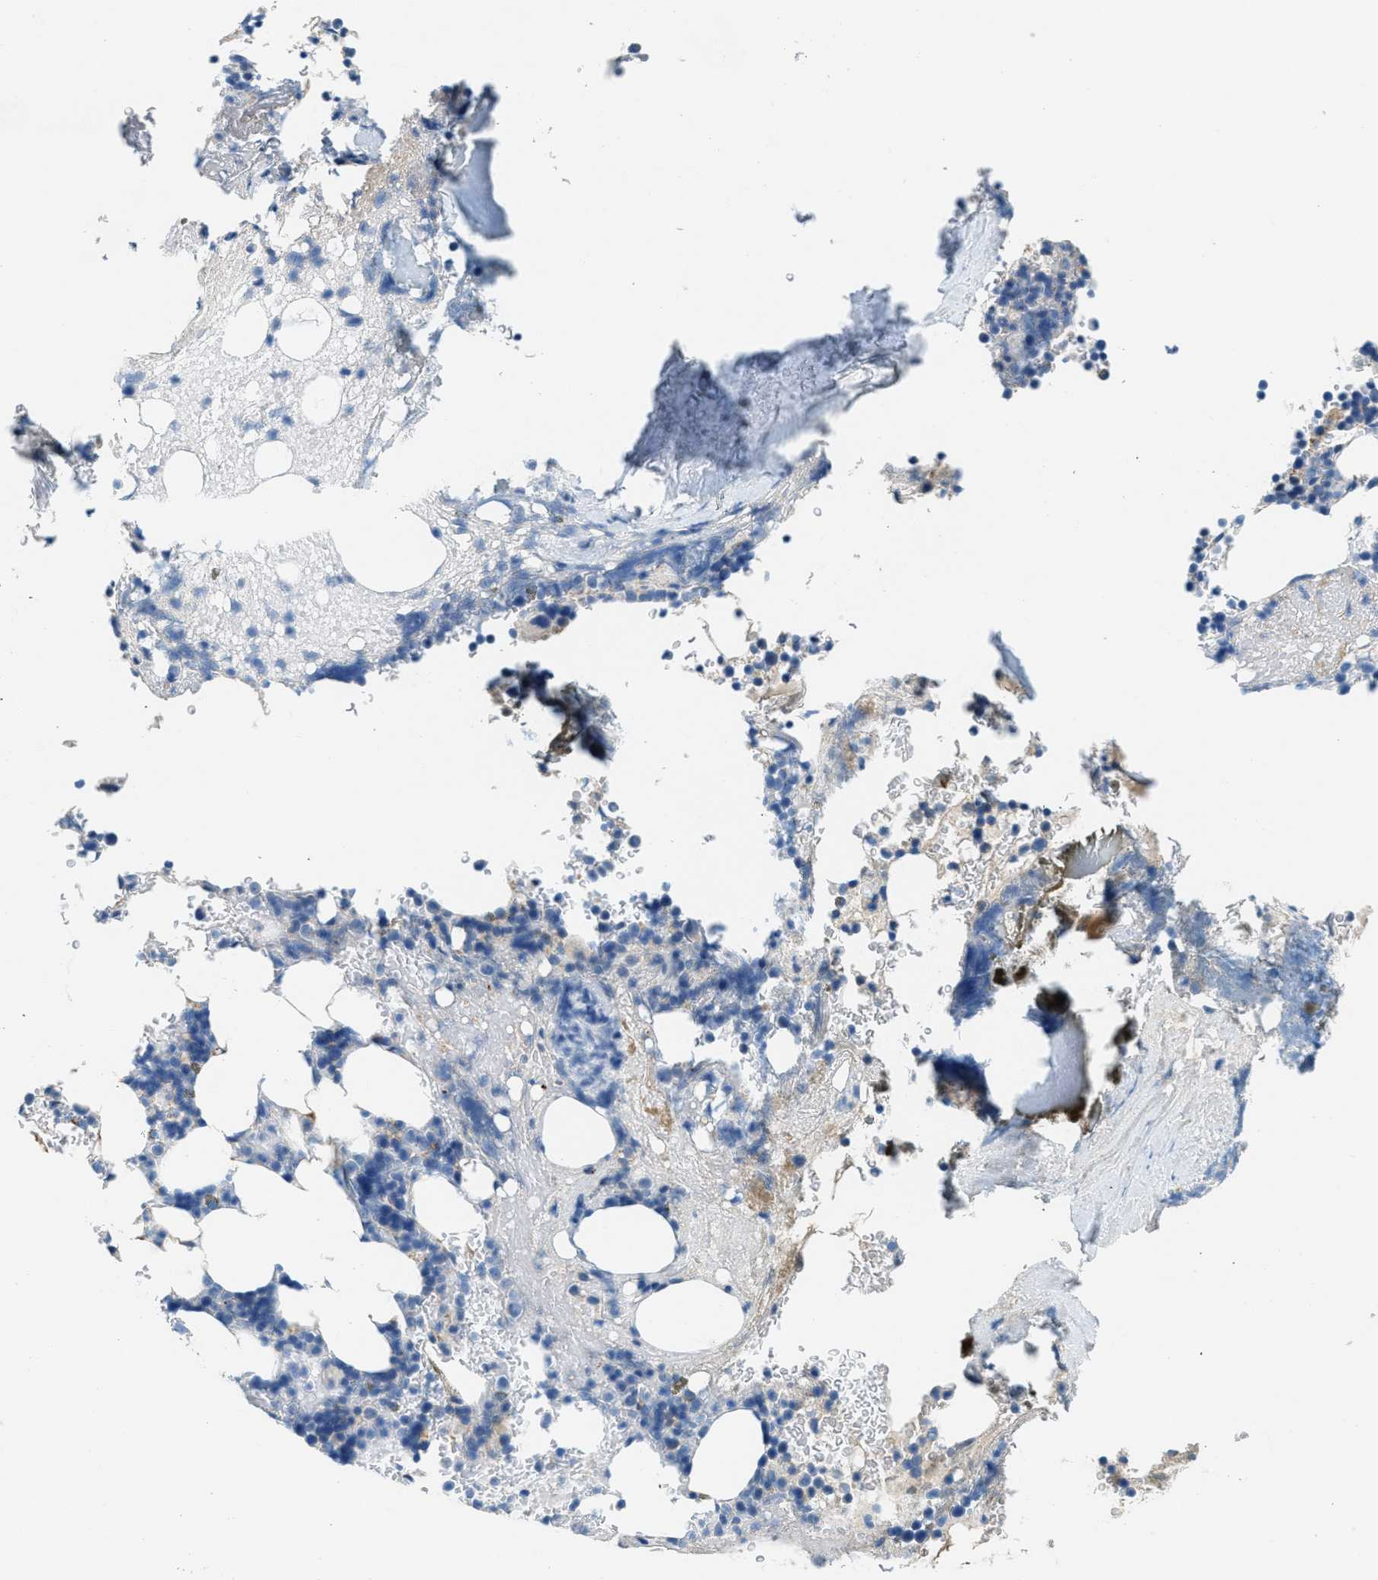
{"staining": {"intensity": "negative", "quantity": "none", "location": "none"}, "tissue": "bone marrow", "cell_type": "Hematopoietic cells", "image_type": "normal", "snomed": [{"axis": "morphology", "description": "Normal tissue, NOS"}, {"axis": "topography", "description": "Bone marrow"}], "caption": "A high-resolution image shows immunohistochemistry staining of normal bone marrow, which shows no significant expression in hematopoietic cells.", "gene": "A2M", "patient": {"sex": "female", "age": 73}}